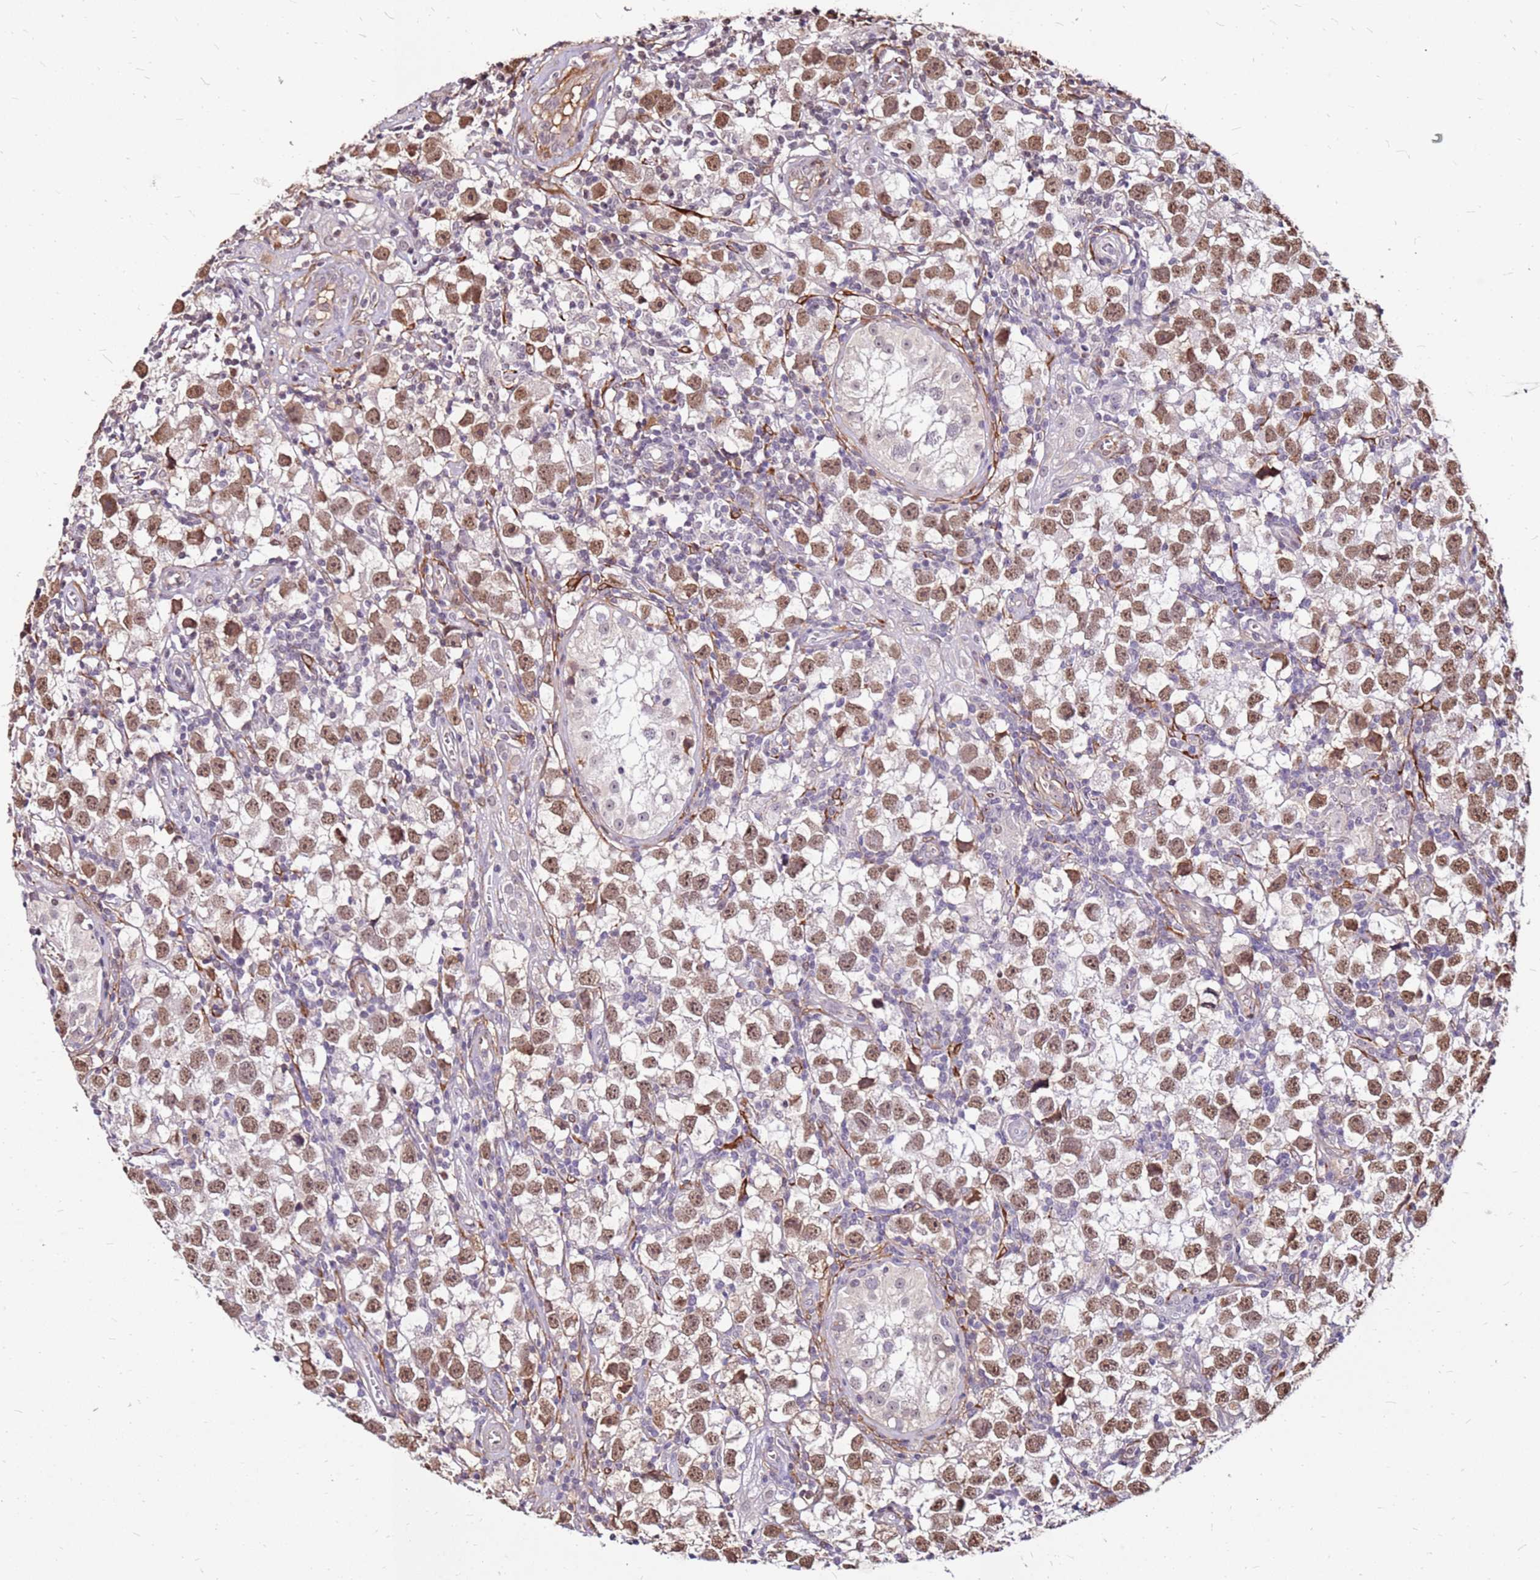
{"staining": {"intensity": "moderate", "quantity": ">75%", "location": "nuclear"}, "tissue": "testis cancer", "cell_type": "Tumor cells", "image_type": "cancer", "snomed": [{"axis": "morphology", "description": "Seminoma, NOS"}, {"axis": "morphology", "description": "Carcinoma, Embryonal, NOS"}, {"axis": "topography", "description": "Testis"}], "caption": "About >75% of tumor cells in human testis cancer (embryonal carcinoma) demonstrate moderate nuclear protein expression as visualized by brown immunohistochemical staining.", "gene": "ALDH1A3", "patient": {"sex": "male", "age": 29}}